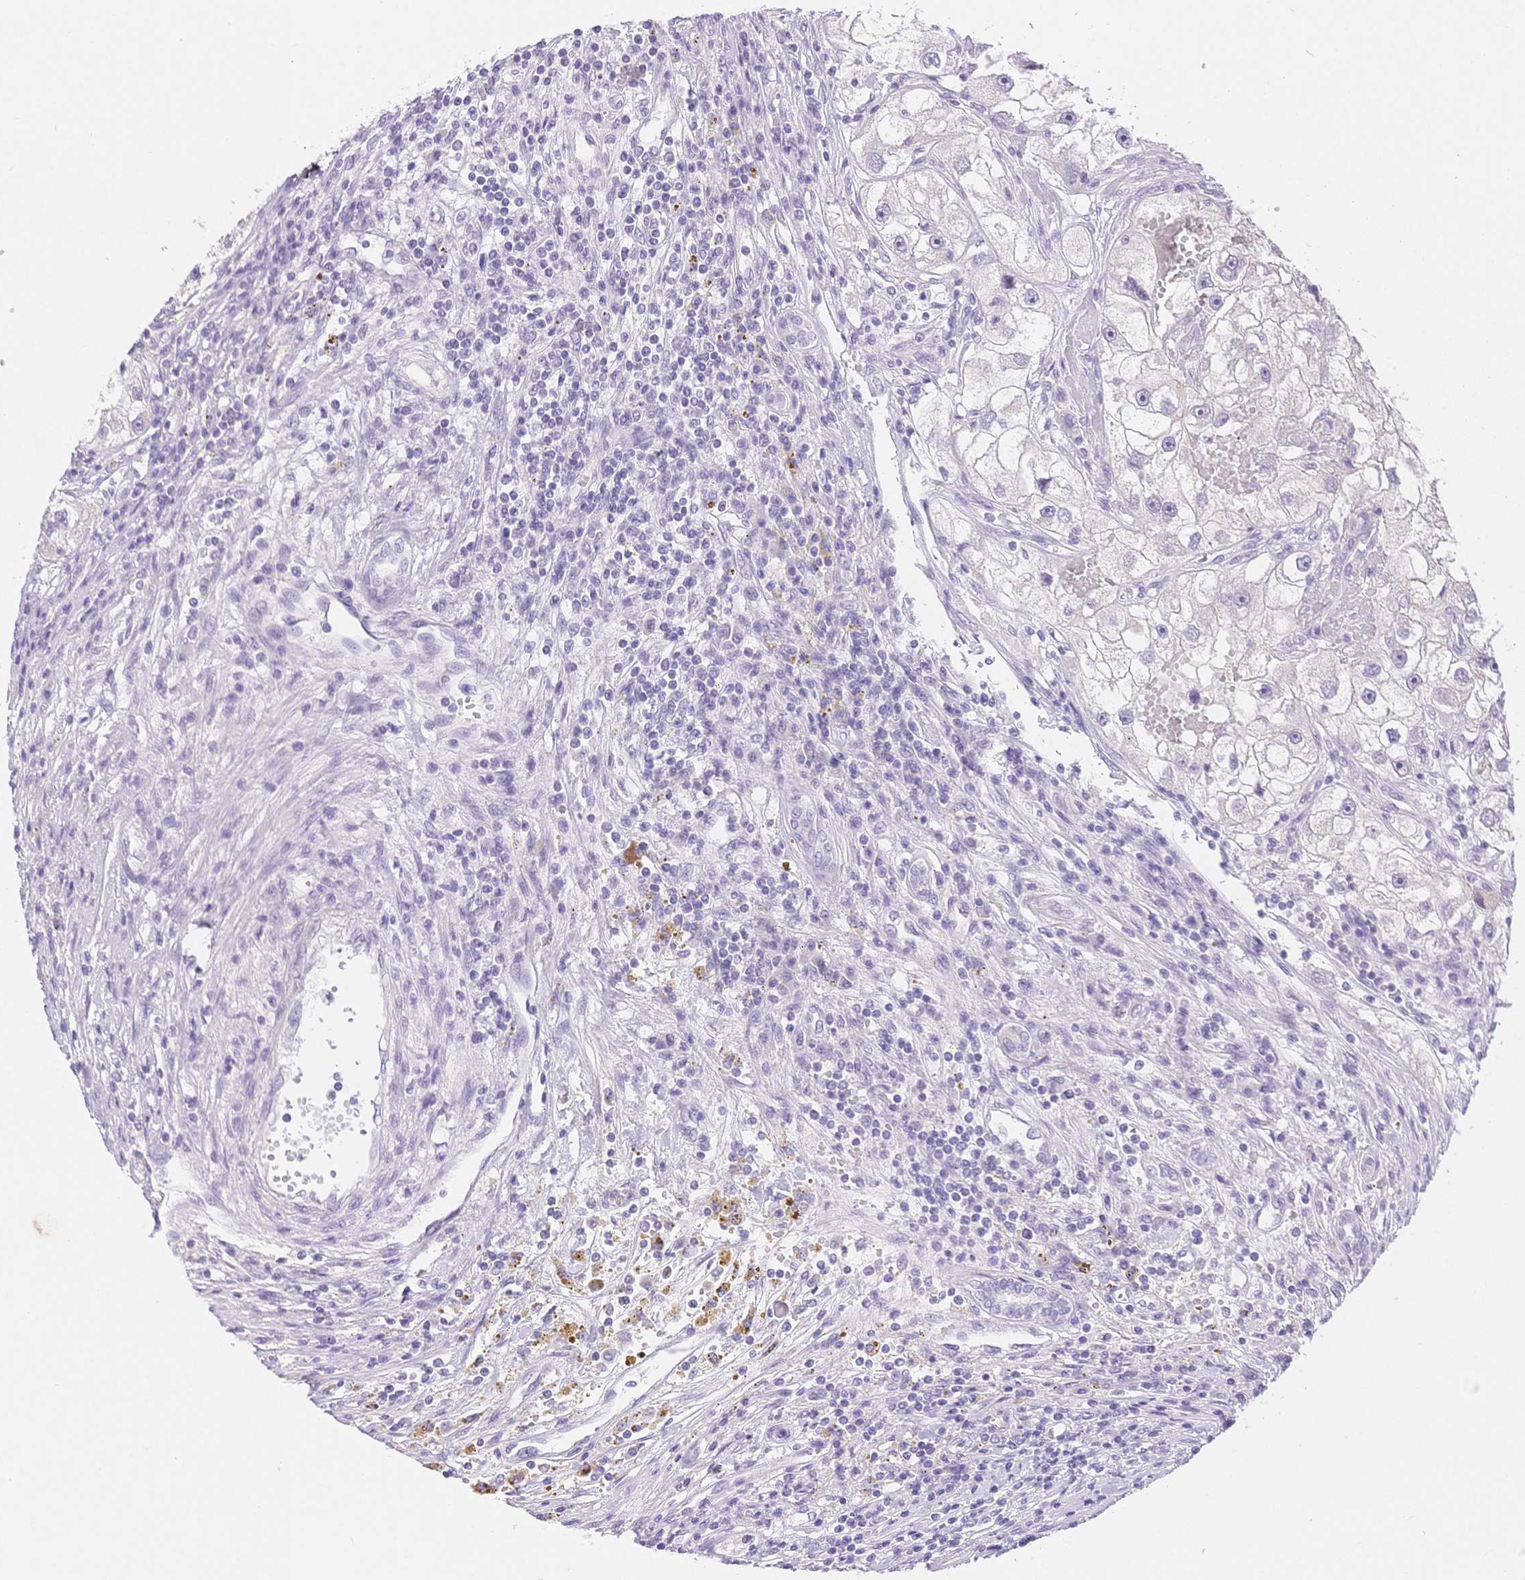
{"staining": {"intensity": "negative", "quantity": "none", "location": "none"}, "tissue": "renal cancer", "cell_type": "Tumor cells", "image_type": "cancer", "snomed": [{"axis": "morphology", "description": "Adenocarcinoma, NOS"}, {"axis": "topography", "description": "Kidney"}], "caption": "Immunohistochemical staining of human renal cancer displays no significant expression in tumor cells. (DAB immunohistochemistry (IHC), high magnification).", "gene": "MYOM1", "patient": {"sex": "male", "age": 63}}